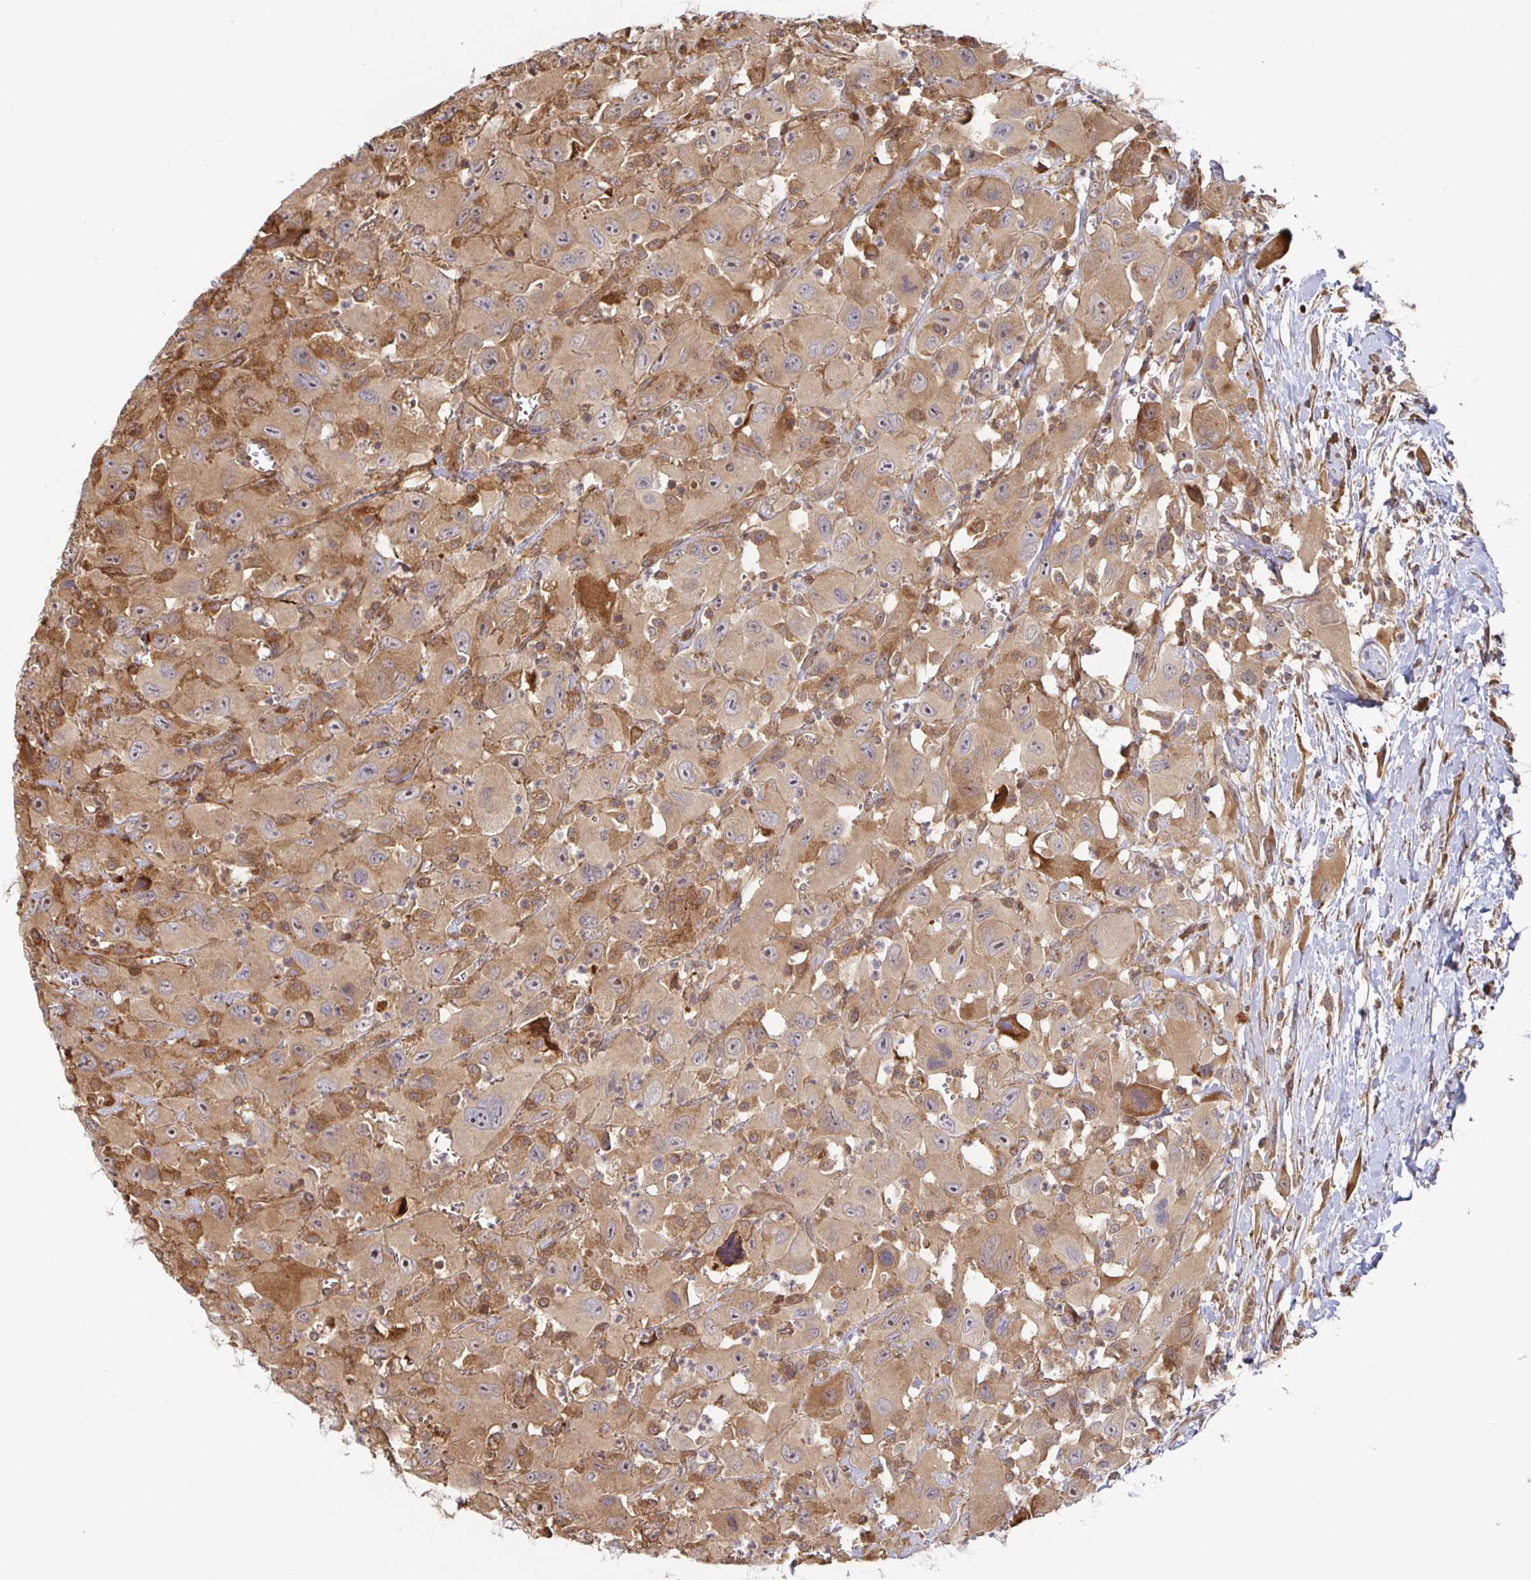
{"staining": {"intensity": "moderate", "quantity": ">75%", "location": "cytoplasmic/membranous"}, "tissue": "head and neck cancer", "cell_type": "Tumor cells", "image_type": "cancer", "snomed": [{"axis": "morphology", "description": "Squamous cell carcinoma, NOS"}, {"axis": "morphology", "description": "Squamous cell carcinoma, metastatic, NOS"}, {"axis": "topography", "description": "Oral tissue"}, {"axis": "topography", "description": "Head-Neck"}], "caption": "A high-resolution photomicrograph shows IHC staining of head and neck cancer, which demonstrates moderate cytoplasmic/membranous positivity in approximately >75% of tumor cells. The staining was performed using DAB, with brown indicating positive protein expression. Nuclei are stained blue with hematoxylin.", "gene": "STRAP", "patient": {"sex": "female", "age": 85}}